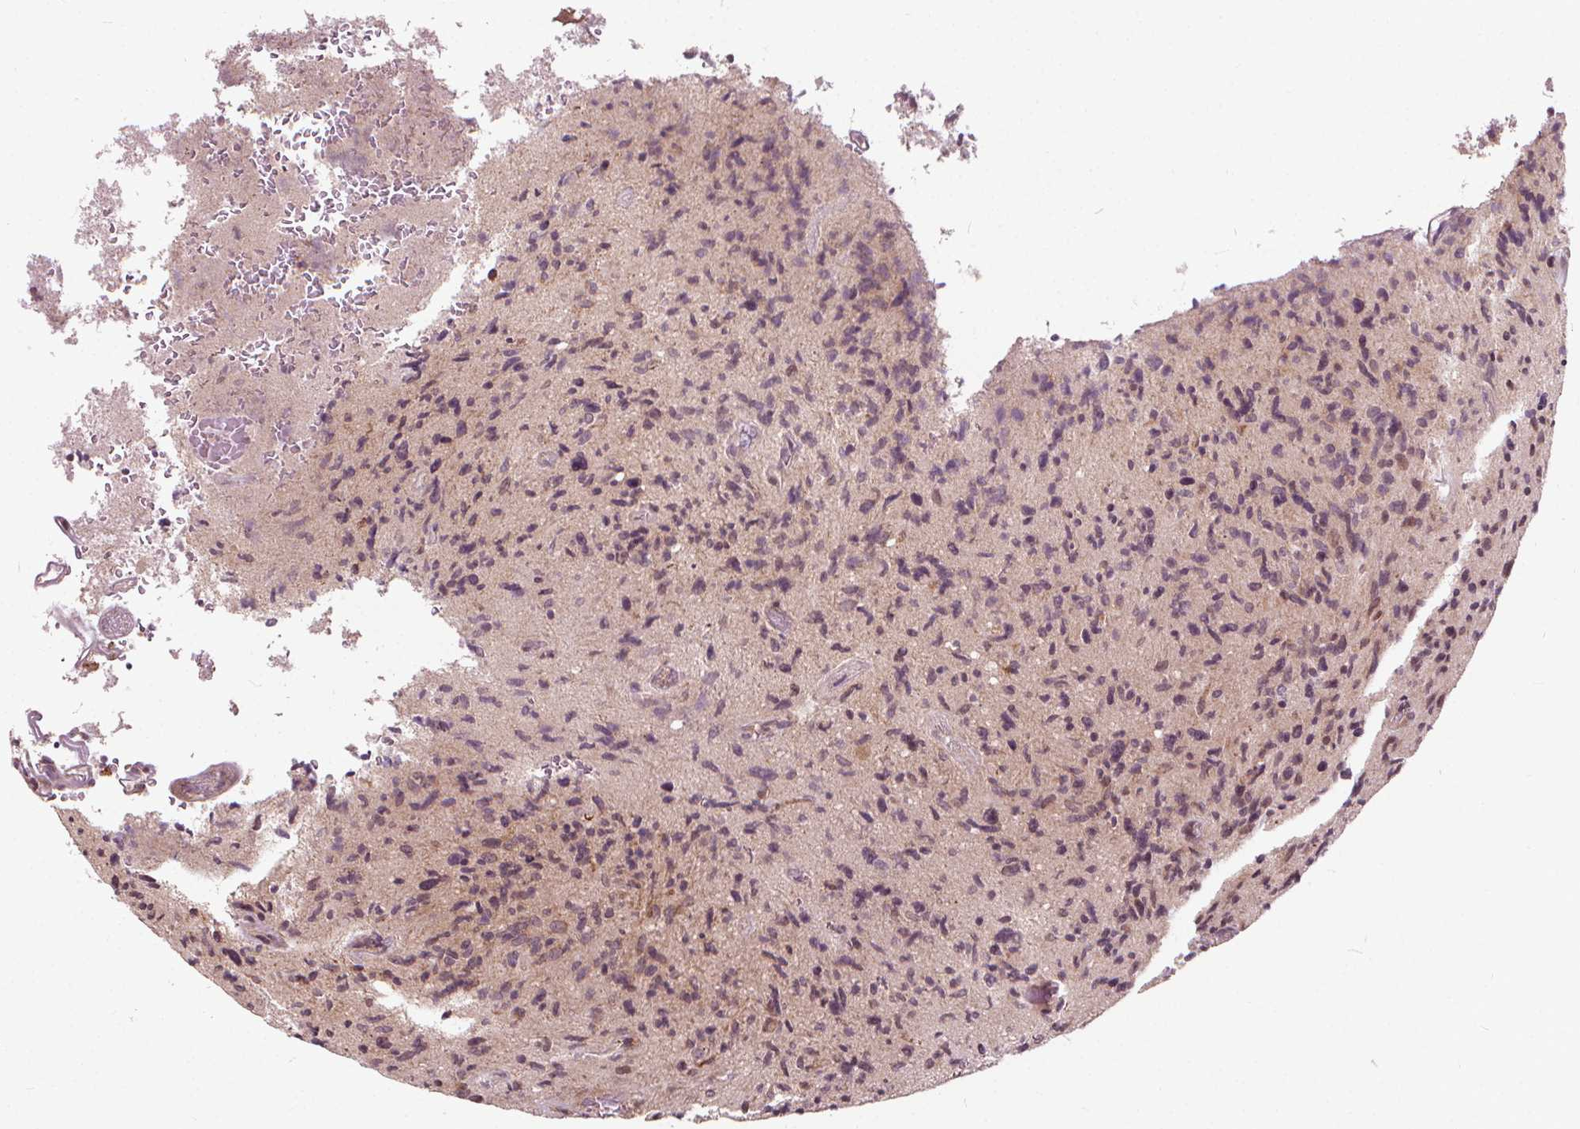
{"staining": {"intensity": "negative", "quantity": "none", "location": "none"}, "tissue": "glioma", "cell_type": "Tumor cells", "image_type": "cancer", "snomed": [{"axis": "morphology", "description": "Glioma, malignant, High grade"}, {"axis": "topography", "description": "Brain"}], "caption": "IHC histopathology image of neoplastic tissue: human high-grade glioma (malignant) stained with DAB displays no significant protein staining in tumor cells.", "gene": "INPP5E", "patient": {"sex": "male", "age": 54}}